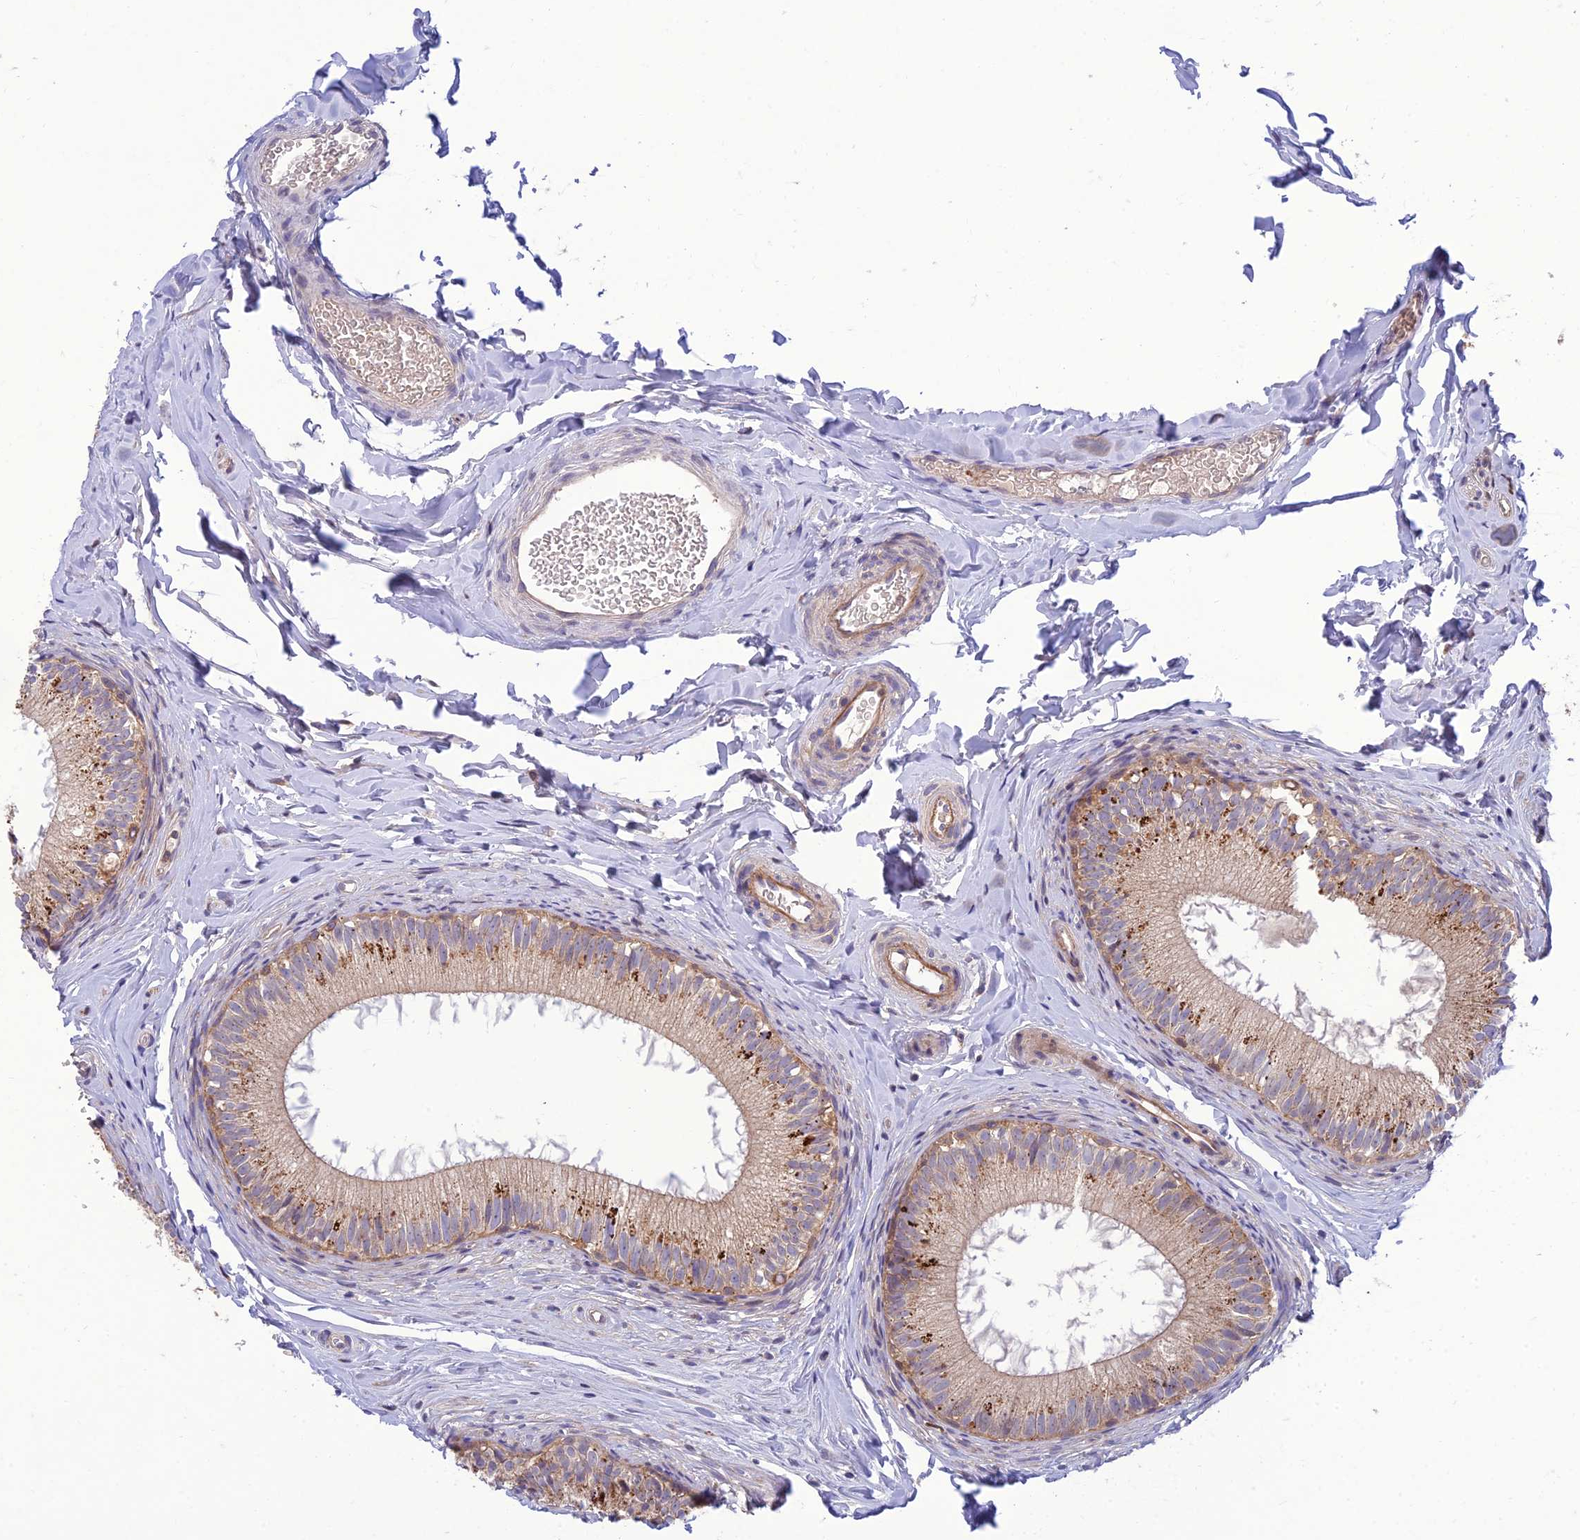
{"staining": {"intensity": "strong", "quantity": "25%-75%", "location": "cytoplasmic/membranous"}, "tissue": "epididymis", "cell_type": "Glandular cells", "image_type": "normal", "snomed": [{"axis": "morphology", "description": "Normal tissue, NOS"}, {"axis": "topography", "description": "Epididymis"}], "caption": "The image reveals immunohistochemical staining of unremarkable epididymis. There is strong cytoplasmic/membranous expression is present in about 25%-75% of glandular cells. (Brightfield microscopy of DAB IHC at high magnification).", "gene": "IRAK3", "patient": {"sex": "male", "age": 34}}